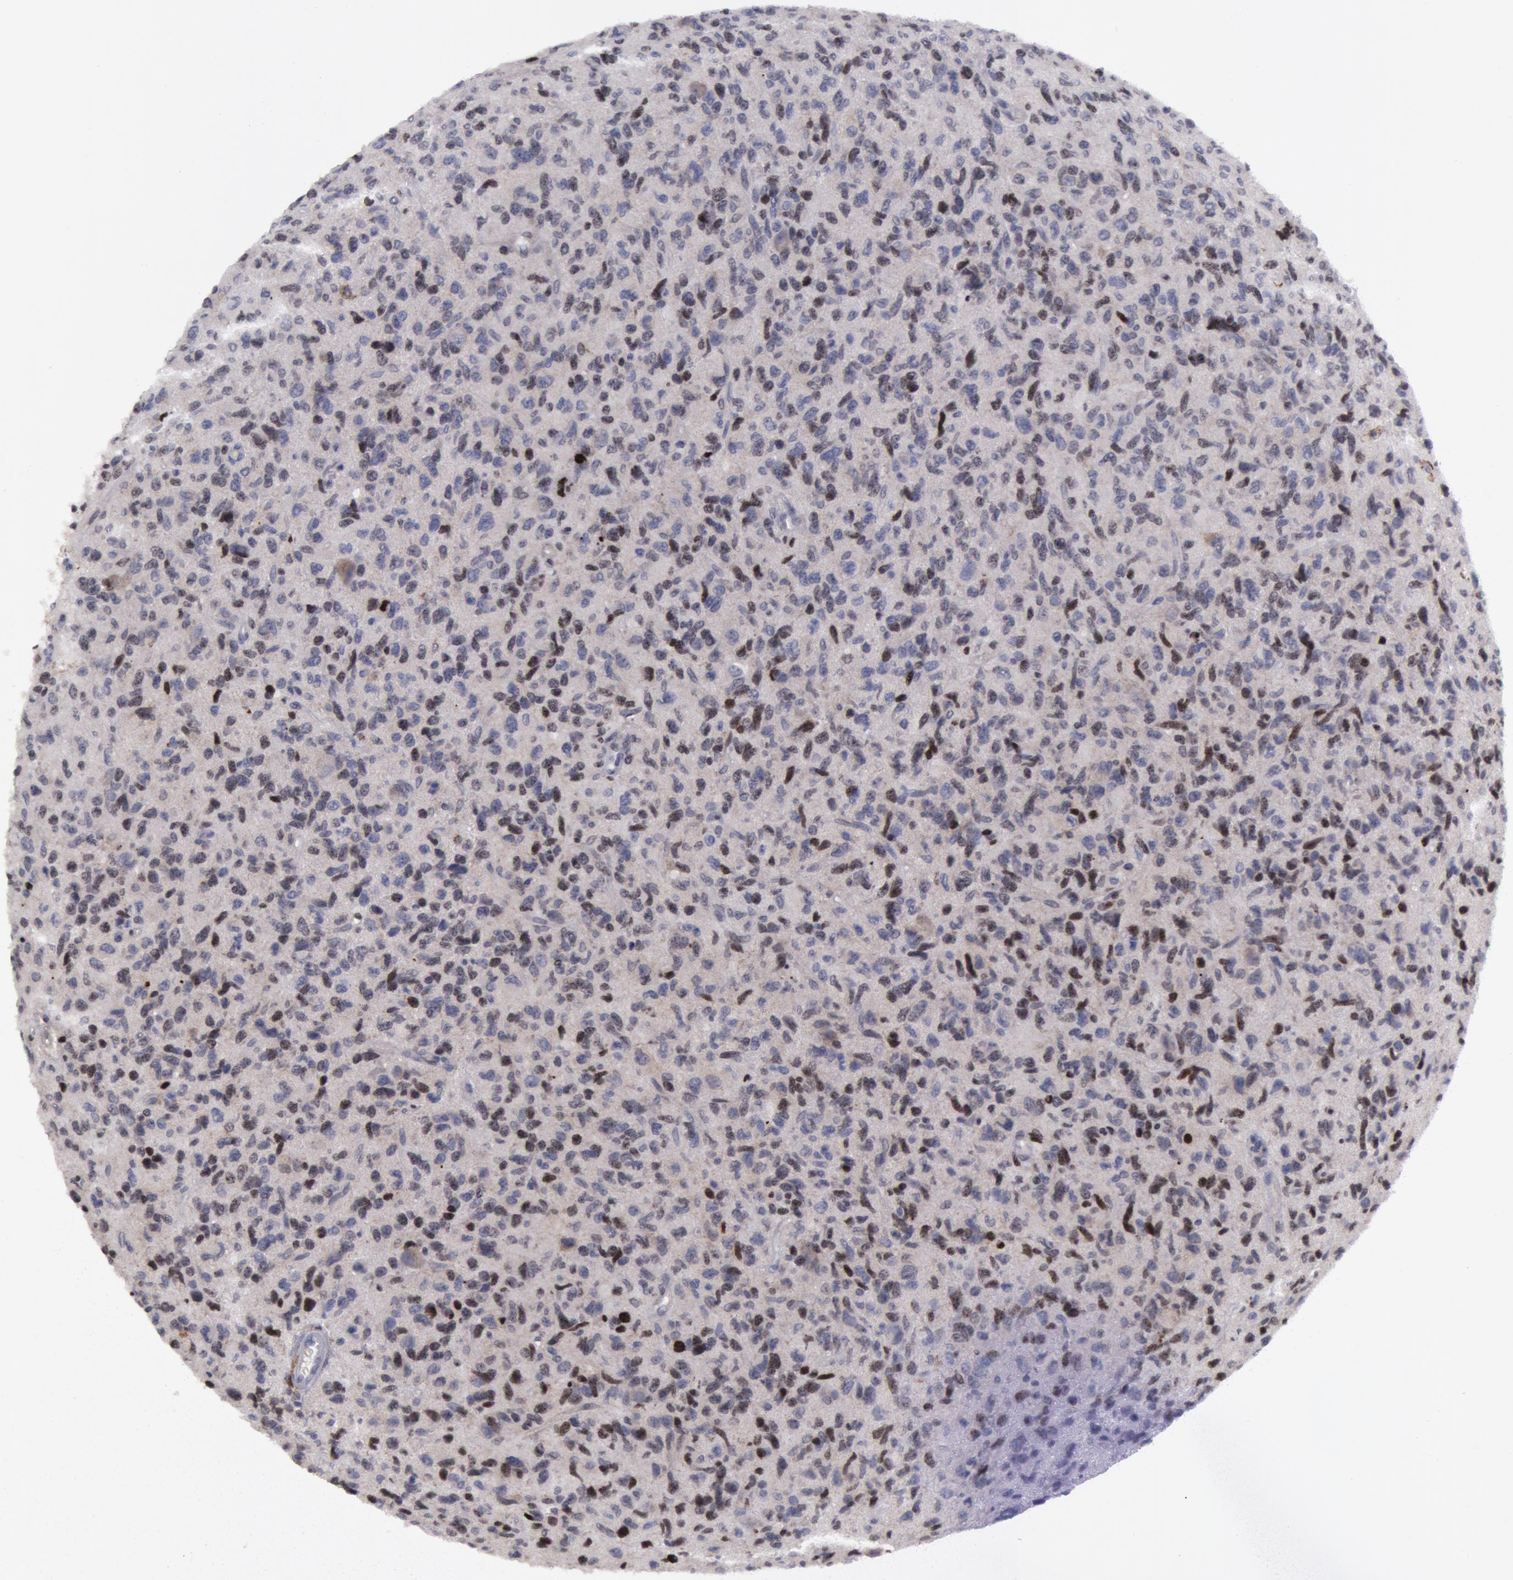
{"staining": {"intensity": "weak", "quantity": "<25%", "location": "nuclear"}, "tissue": "glioma", "cell_type": "Tumor cells", "image_type": "cancer", "snomed": [{"axis": "morphology", "description": "Glioma, malignant, High grade"}, {"axis": "topography", "description": "Brain"}], "caption": "Human malignant glioma (high-grade) stained for a protein using immunohistochemistry (IHC) displays no staining in tumor cells.", "gene": "ERBB2", "patient": {"sex": "female", "age": 60}}